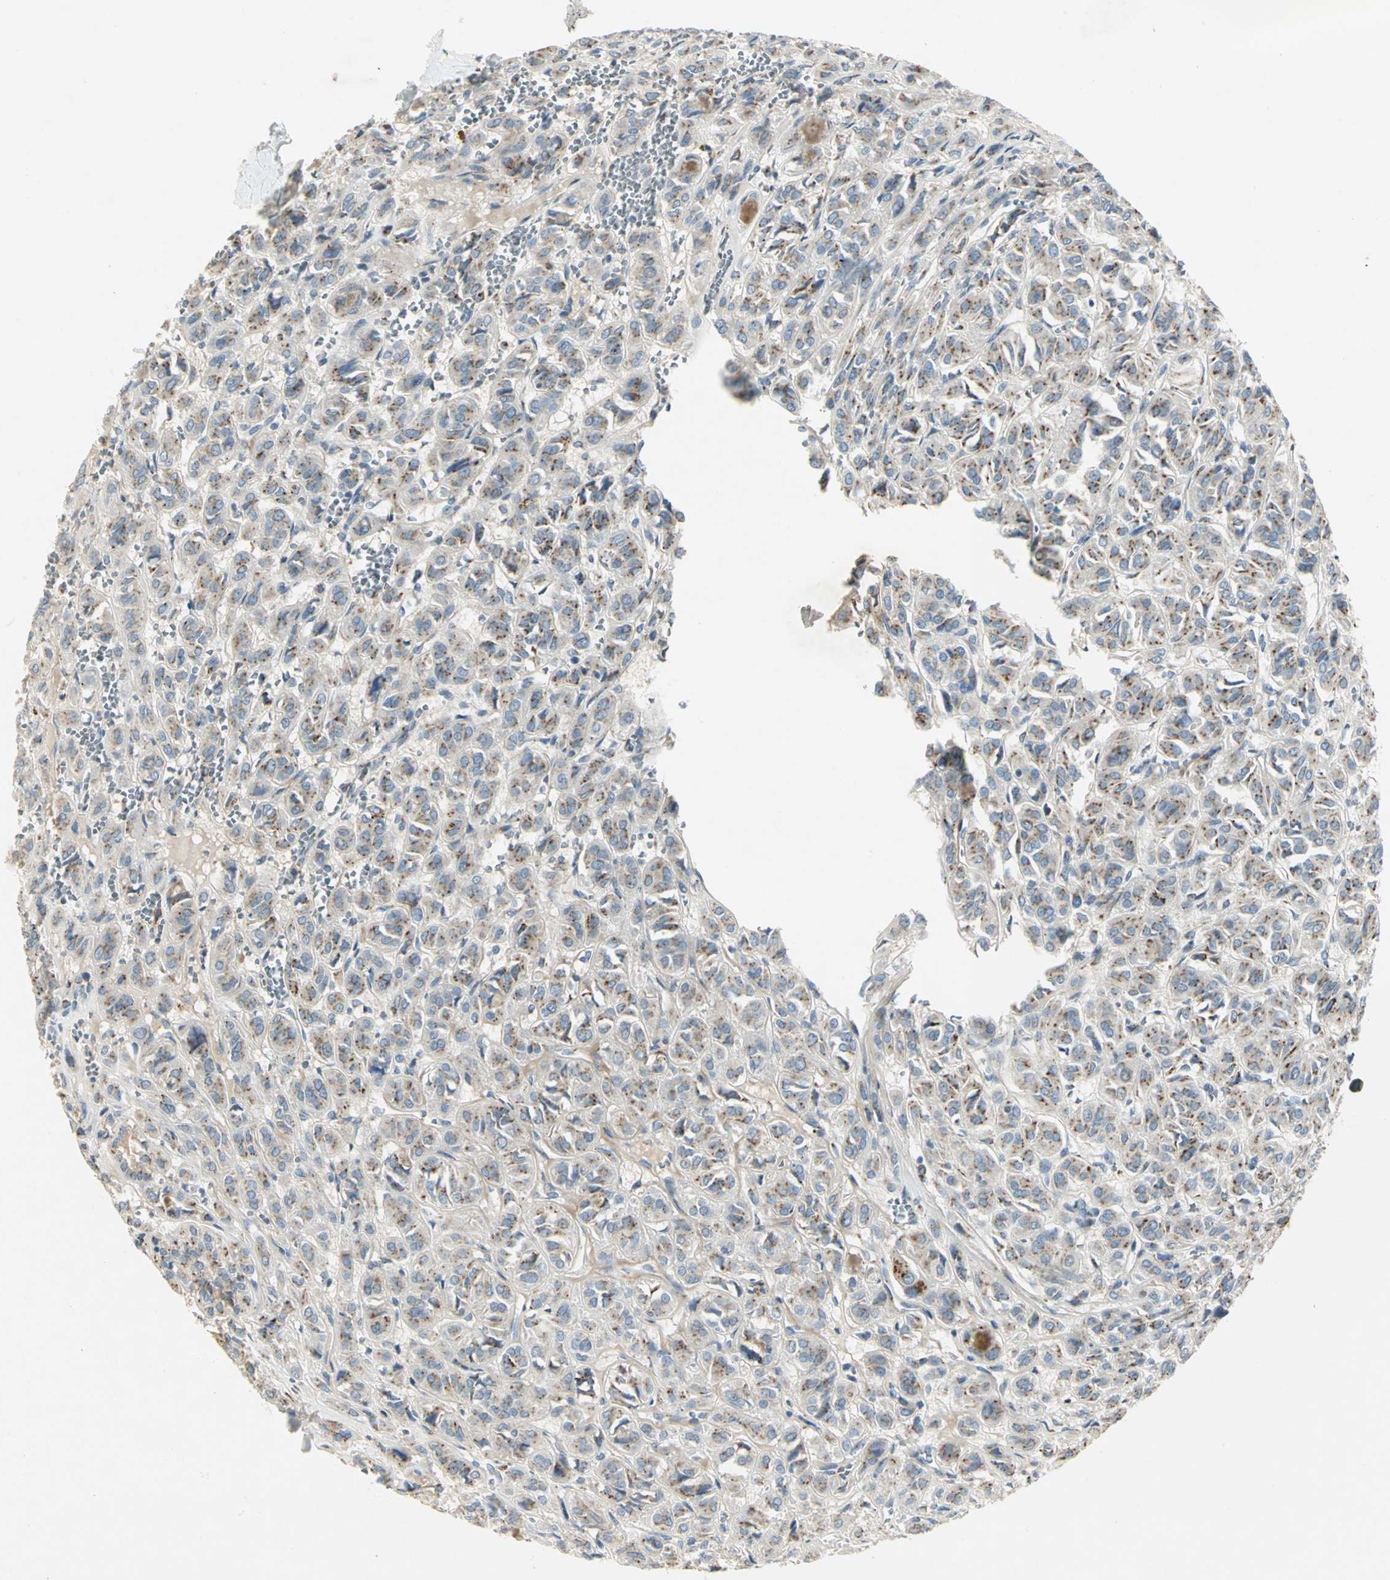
{"staining": {"intensity": "moderate", "quantity": "25%-75%", "location": "cytoplasmic/membranous"}, "tissue": "thyroid cancer", "cell_type": "Tumor cells", "image_type": "cancer", "snomed": [{"axis": "morphology", "description": "Follicular adenoma carcinoma, NOS"}, {"axis": "topography", "description": "Thyroid gland"}], "caption": "Thyroid cancer (follicular adenoma carcinoma) stained for a protein (brown) reveals moderate cytoplasmic/membranous positive staining in approximately 25%-75% of tumor cells.", "gene": "TM9SF2", "patient": {"sex": "female", "age": 71}}